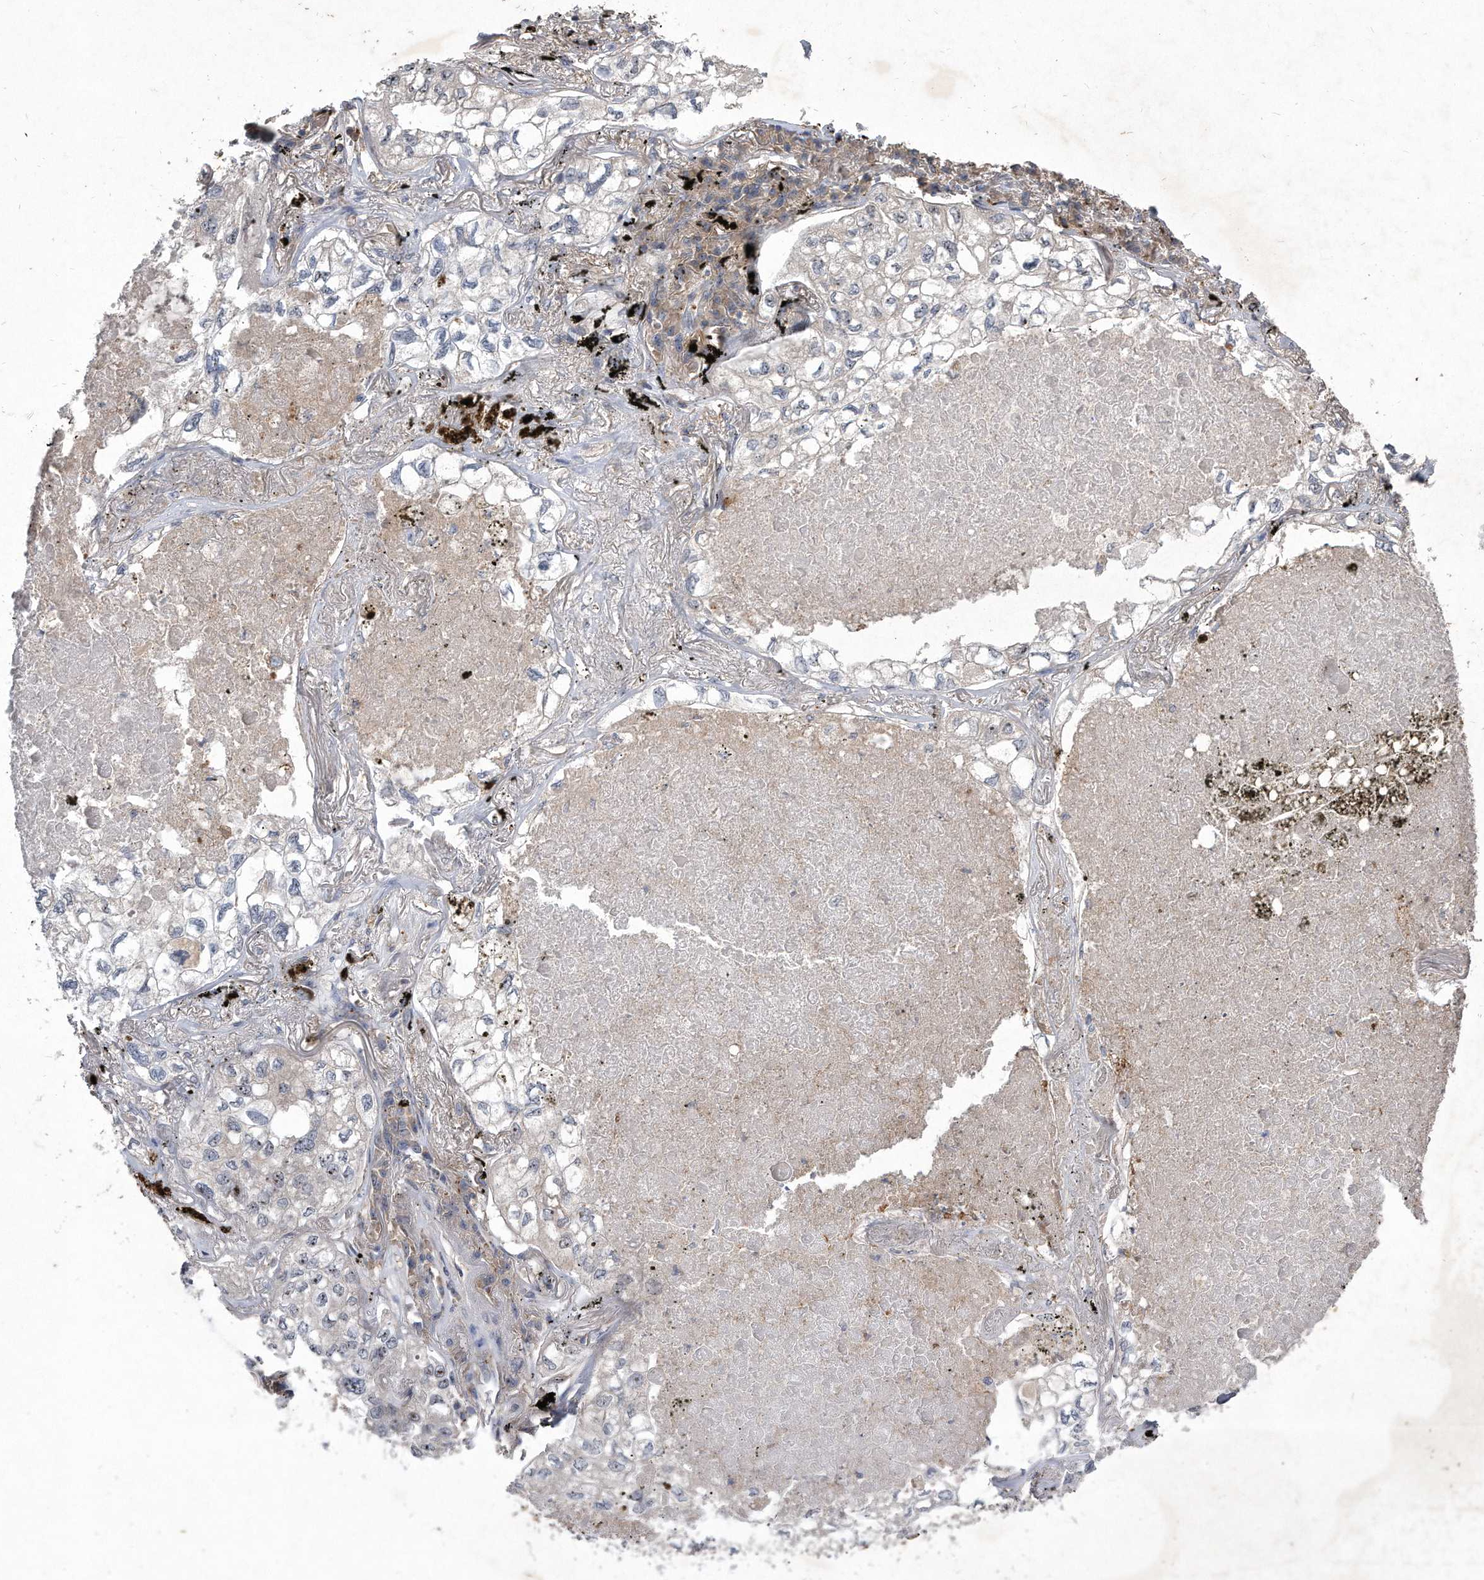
{"staining": {"intensity": "moderate", "quantity": "<25%", "location": "nuclear"}, "tissue": "lung cancer", "cell_type": "Tumor cells", "image_type": "cancer", "snomed": [{"axis": "morphology", "description": "Adenocarcinoma, NOS"}, {"axis": "topography", "description": "Lung"}], "caption": "Protein analysis of lung adenocarcinoma tissue shows moderate nuclear staining in approximately <25% of tumor cells.", "gene": "PGBD2", "patient": {"sex": "male", "age": 65}}